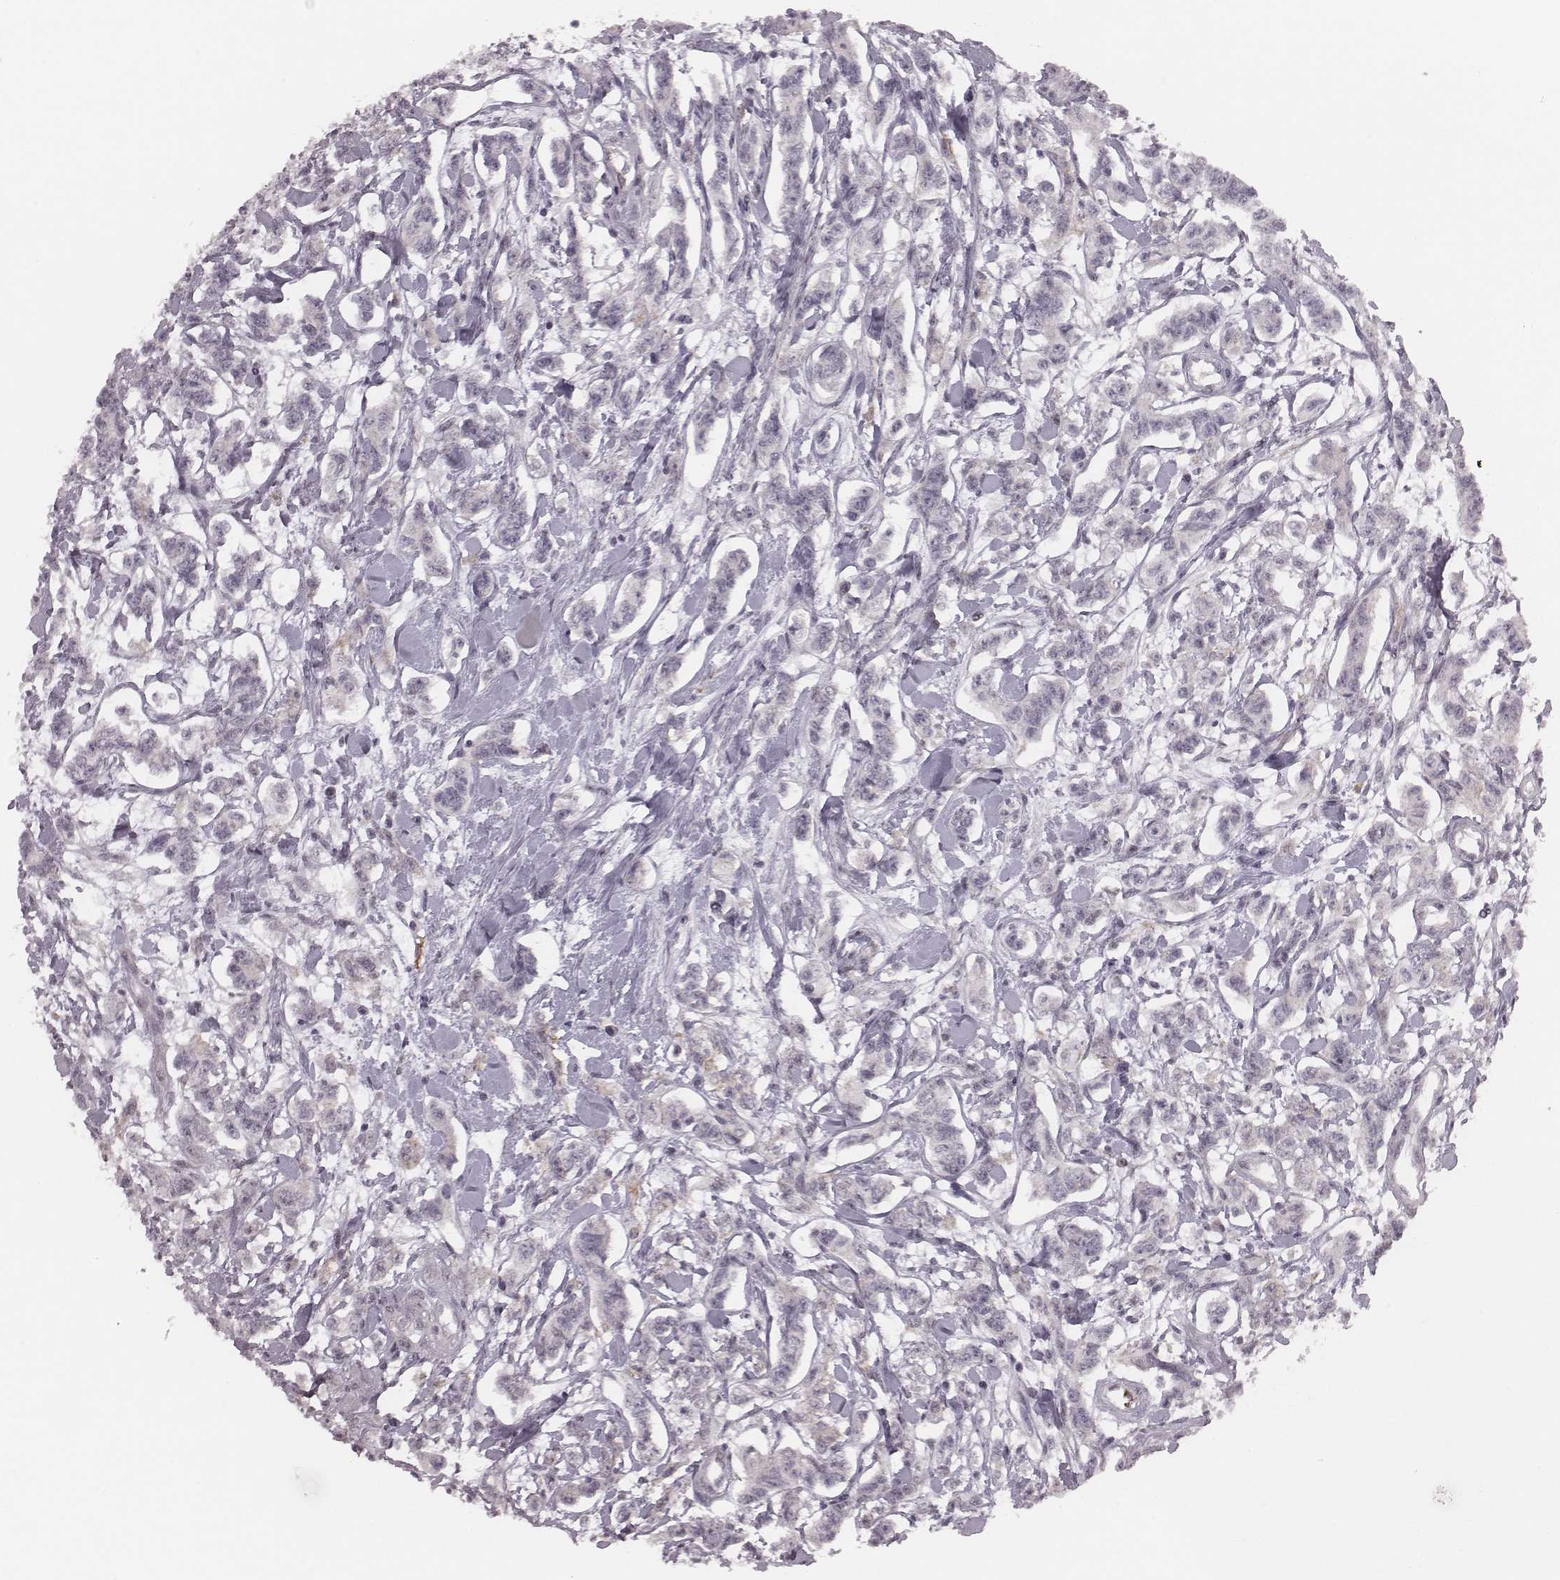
{"staining": {"intensity": "negative", "quantity": "none", "location": "none"}, "tissue": "carcinoid", "cell_type": "Tumor cells", "image_type": "cancer", "snomed": [{"axis": "morphology", "description": "Carcinoid, malignant, NOS"}, {"axis": "topography", "description": "Kidney"}], "caption": "Malignant carcinoid stained for a protein using immunohistochemistry (IHC) demonstrates no staining tumor cells.", "gene": "RPGRIP1", "patient": {"sex": "female", "age": 41}}